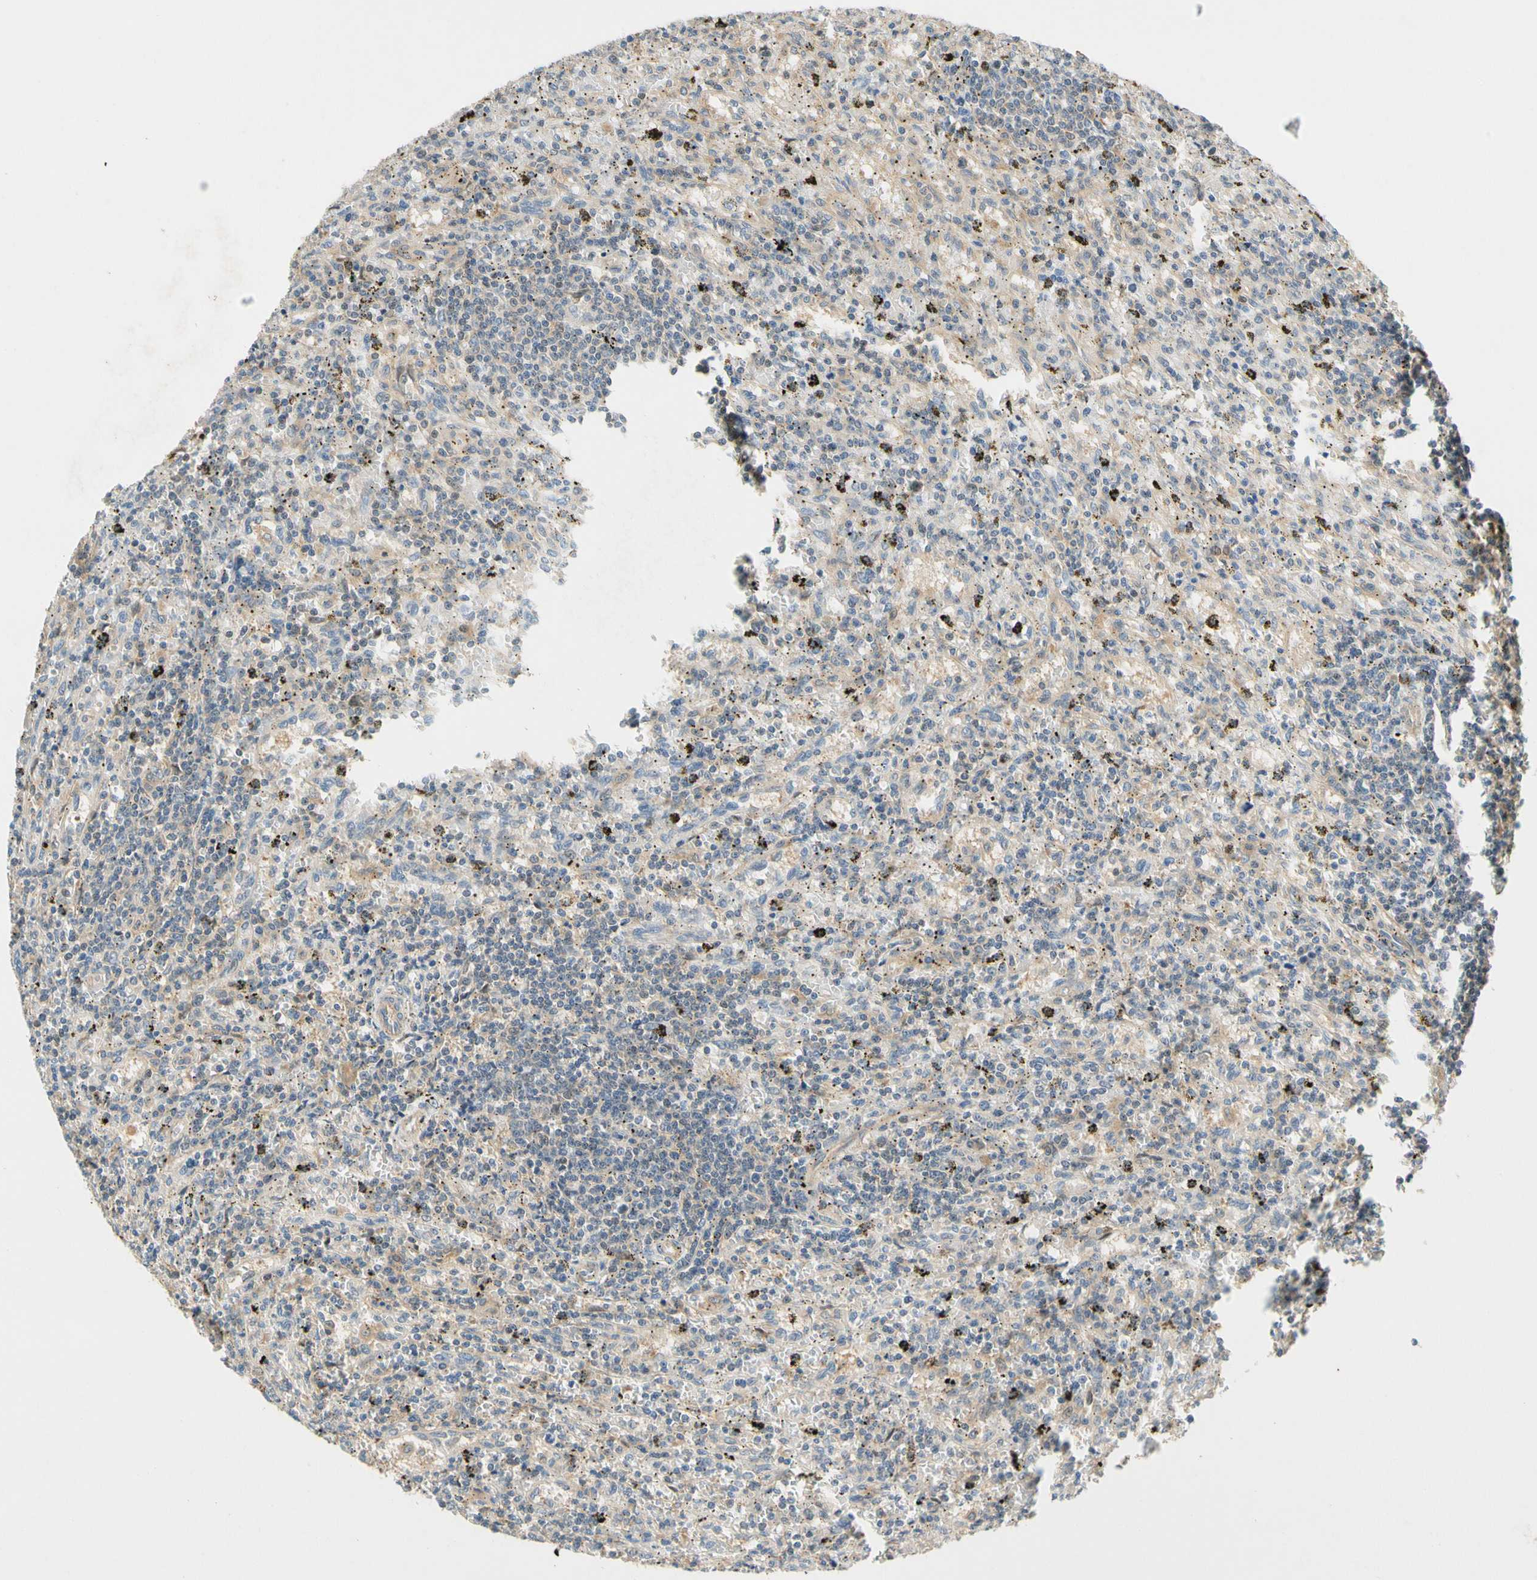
{"staining": {"intensity": "weak", "quantity": "<25%", "location": "cytoplasmic/membranous"}, "tissue": "lymphoma", "cell_type": "Tumor cells", "image_type": "cancer", "snomed": [{"axis": "morphology", "description": "Malignant lymphoma, non-Hodgkin's type, Low grade"}, {"axis": "topography", "description": "Spleen"}], "caption": "There is no significant staining in tumor cells of lymphoma.", "gene": "GATD1", "patient": {"sex": "male", "age": 76}}